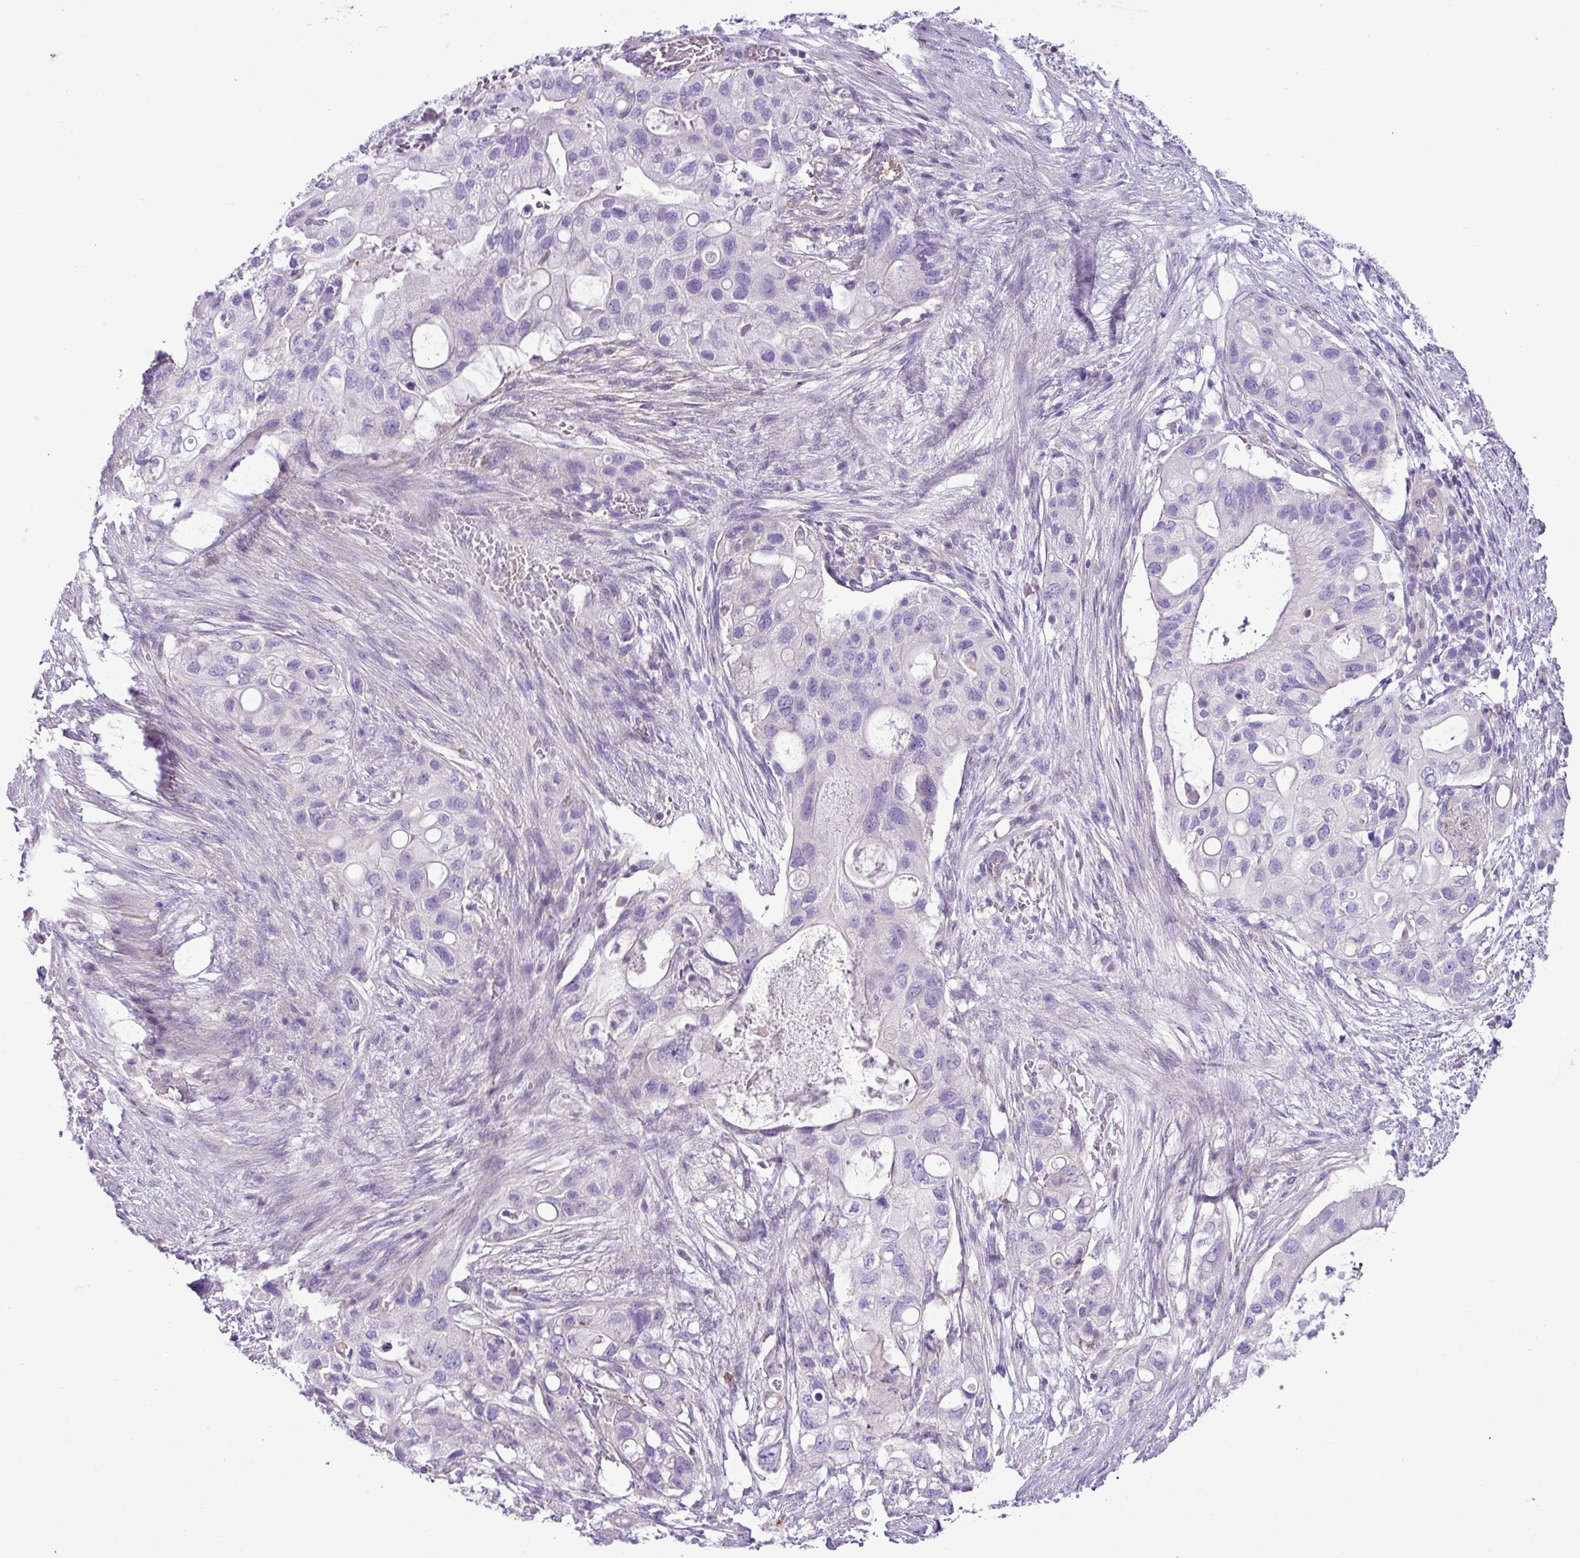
{"staining": {"intensity": "negative", "quantity": "none", "location": "none"}, "tissue": "pancreatic cancer", "cell_type": "Tumor cells", "image_type": "cancer", "snomed": [{"axis": "morphology", "description": "Adenocarcinoma, NOS"}, {"axis": "topography", "description": "Pancreas"}], "caption": "IHC image of neoplastic tissue: human pancreatic cancer (adenocarcinoma) stained with DAB displays no significant protein expression in tumor cells.", "gene": "ZNF334", "patient": {"sex": "female", "age": 72}}